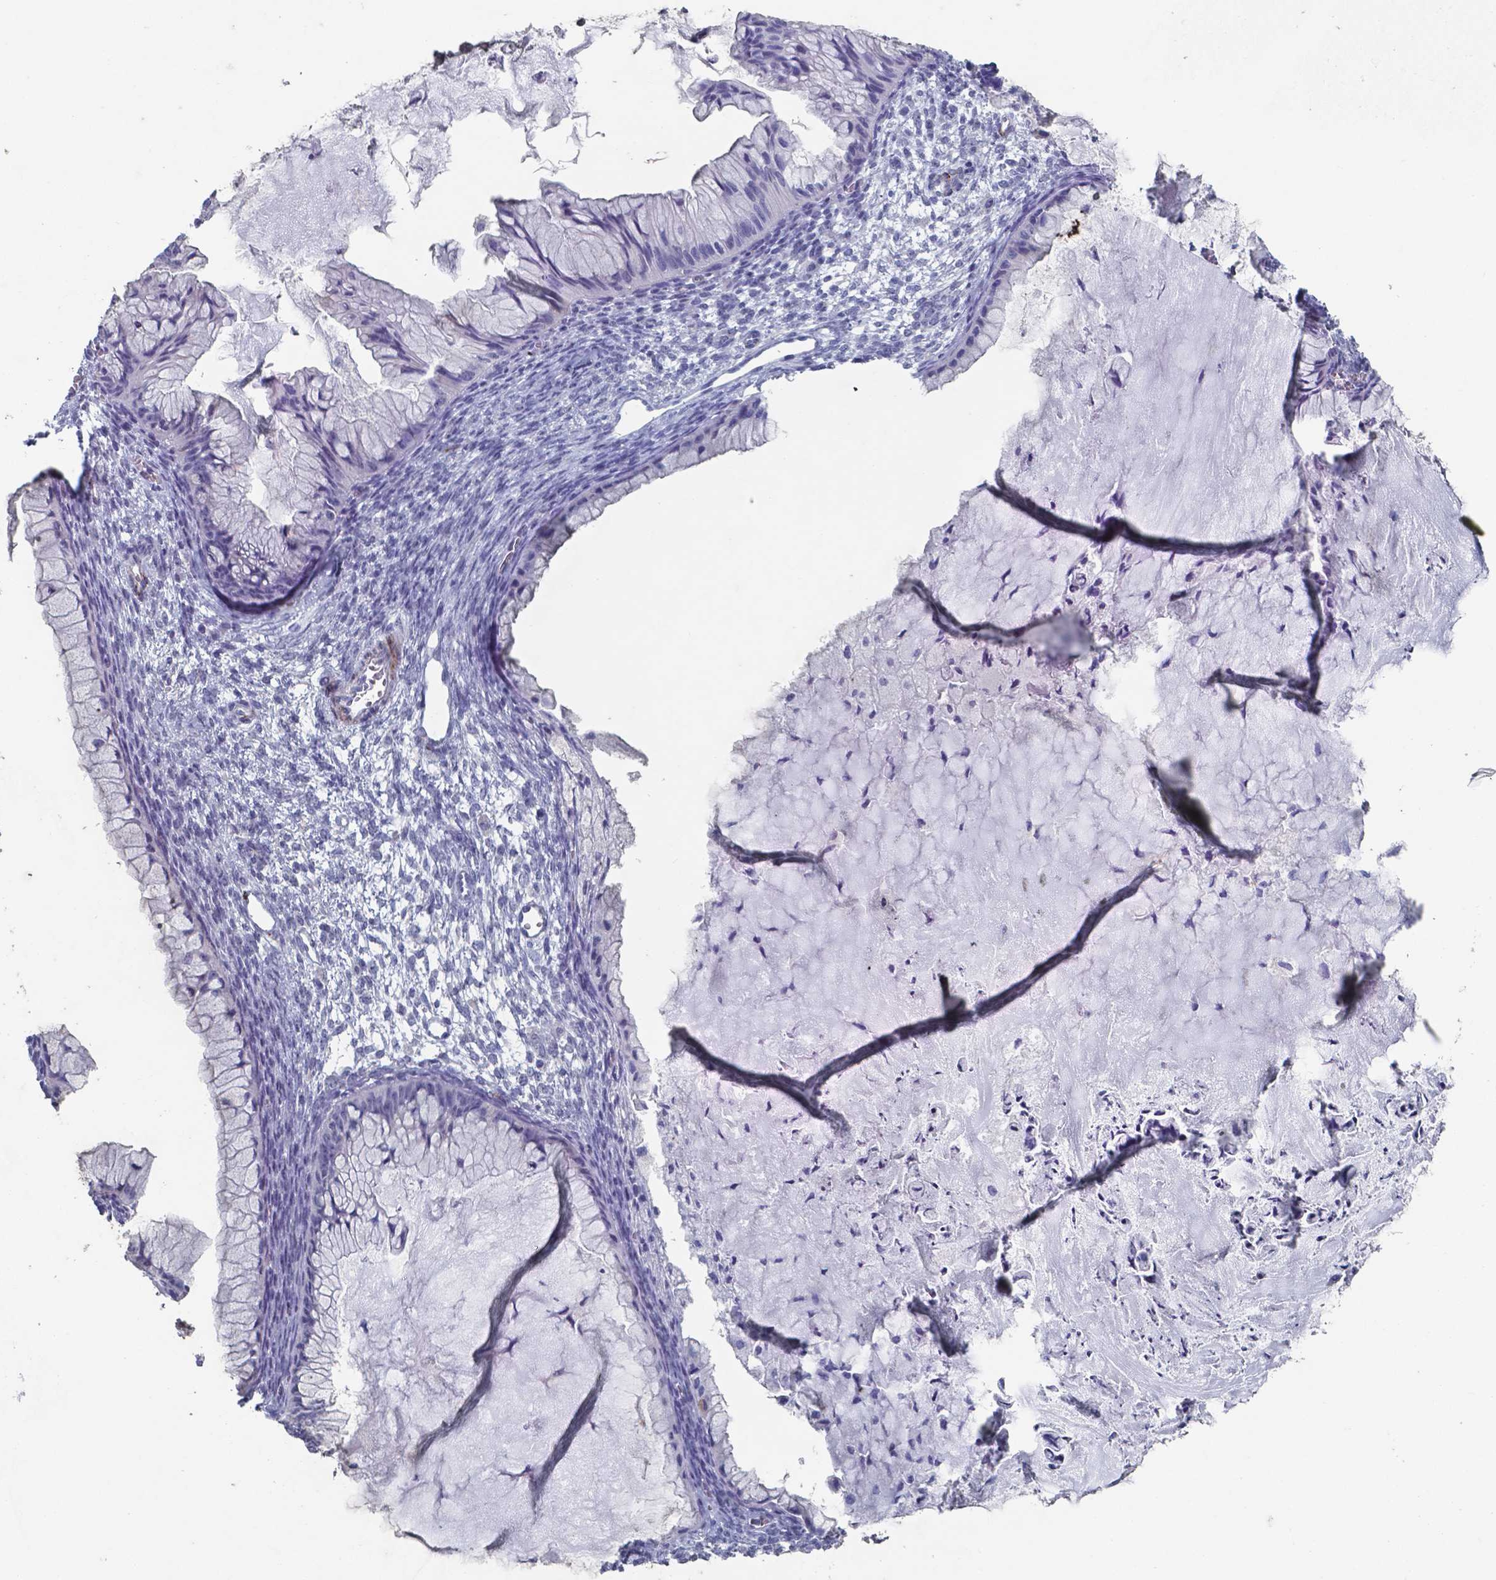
{"staining": {"intensity": "negative", "quantity": "none", "location": "none"}, "tissue": "ovarian cancer", "cell_type": "Tumor cells", "image_type": "cancer", "snomed": [{"axis": "morphology", "description": "Cystadenocarcinoma, mucinous, NOS"}, {"axis": "topography", "description": "Ovary"}], "caption": "This is a histopathology image of immunohistochemistry staining of mucinous cystadenocarcinoma (ovarian), which shows no positivity in tumor cells.", "gene": "PLA2R1", "patient": {"sex": "female", "age": 72}}